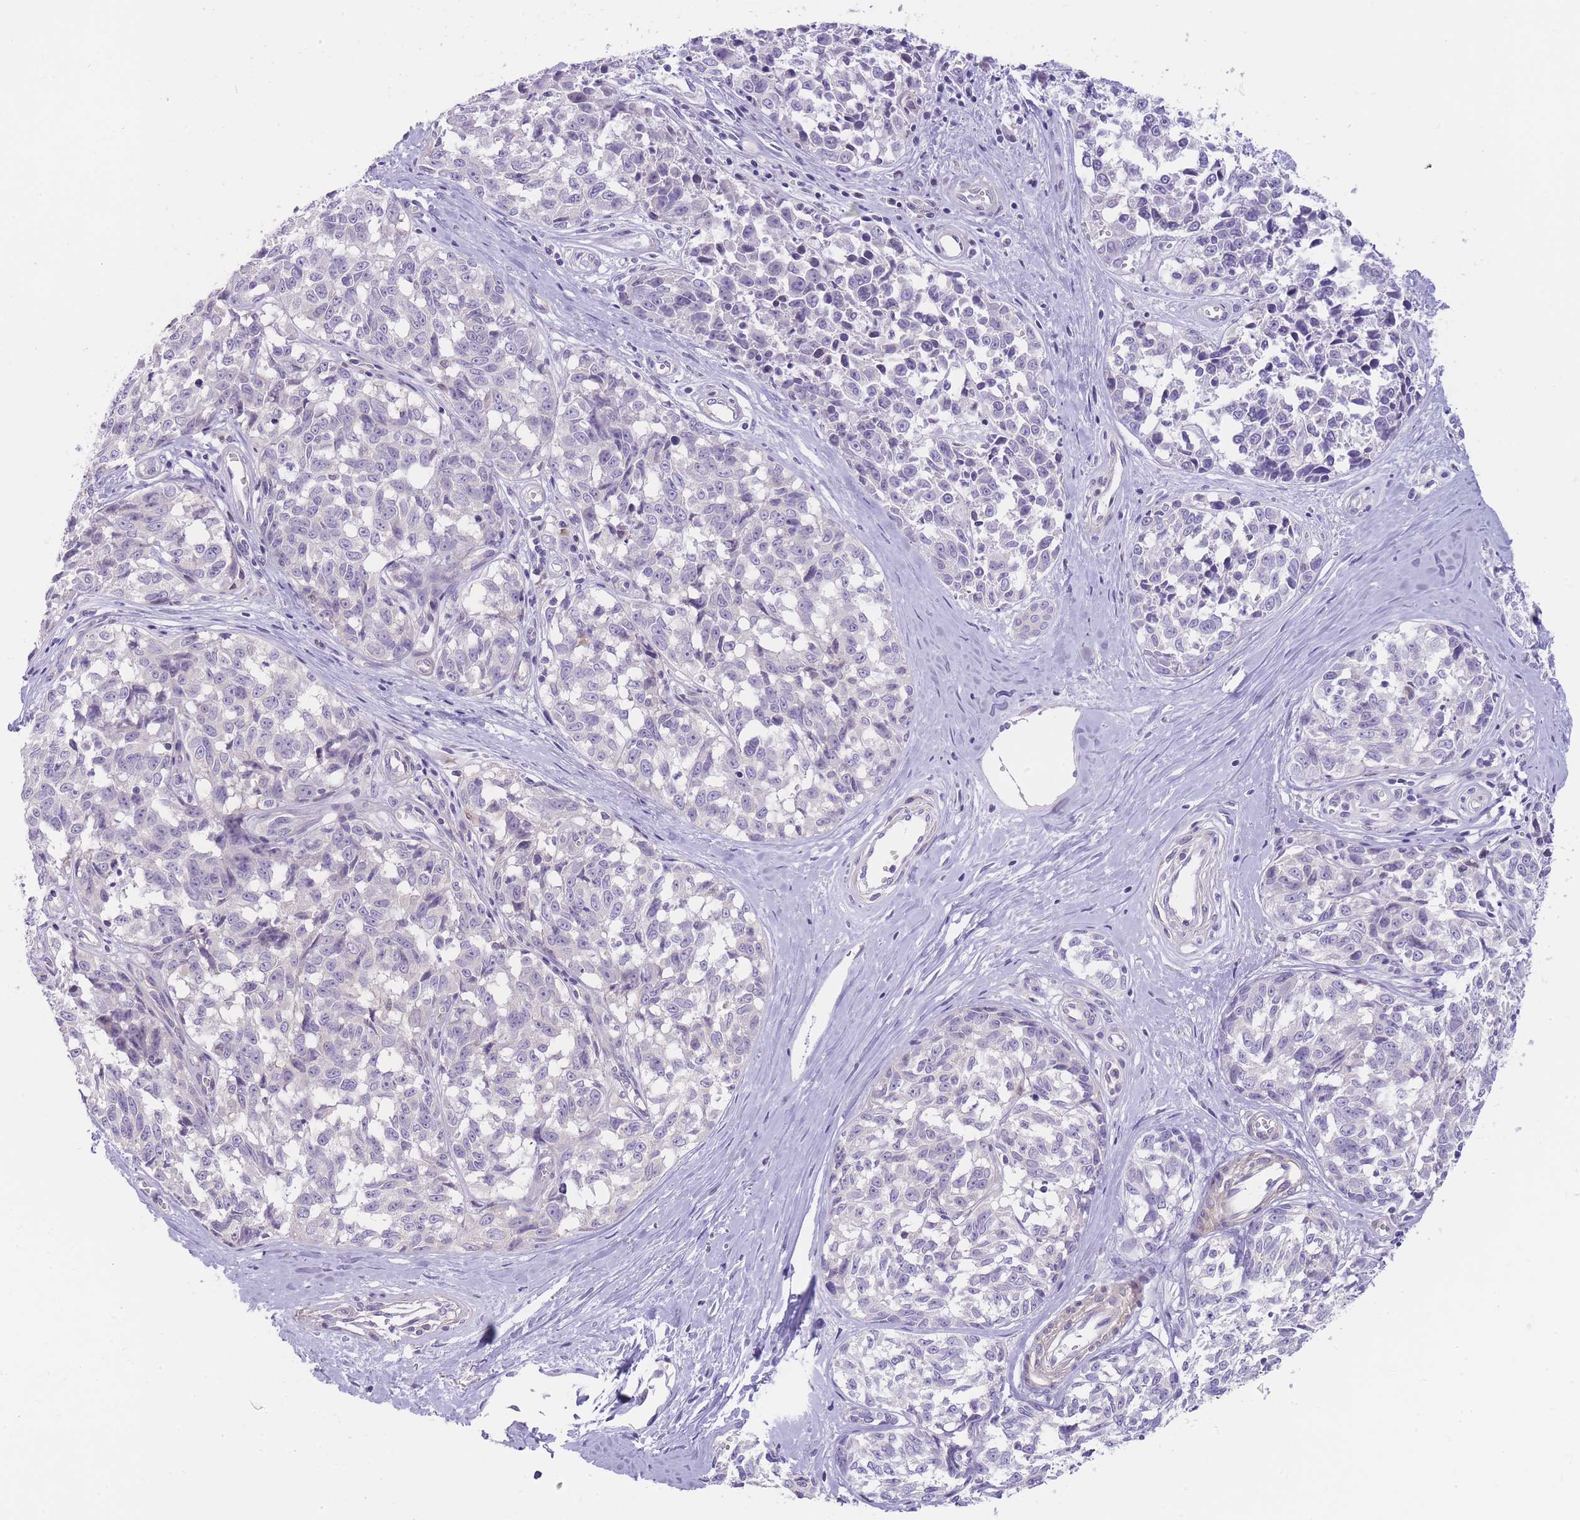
{"staining": {"intensity": "negative", "quantity": "none", "location": "none"}, "tissue": "melanoma", "cell_type": "Tumor cells", "image_type": "cancer", "snomed": [{"axis": "morphology", "description": "Normal tissue, NOS"}, {"axis": "morphology", "description": "Malignant melanoma, NOS"}, {"axis": "topography", "description": "Skin"}], "caption": "Immunohistochemistry (IHC) photomicrograph of neoplastic tissue: human malignant melanoma stained with DAB exhibits no significant protein staining in tumor cells. The staining was performed using DAB to visualize the protein expression in brown, while the nuclei were stained in blue with hematoxylin (Magnification: 20x).", "gene": "OR11H12", "patient": {"sex": "female", "age": 64}}